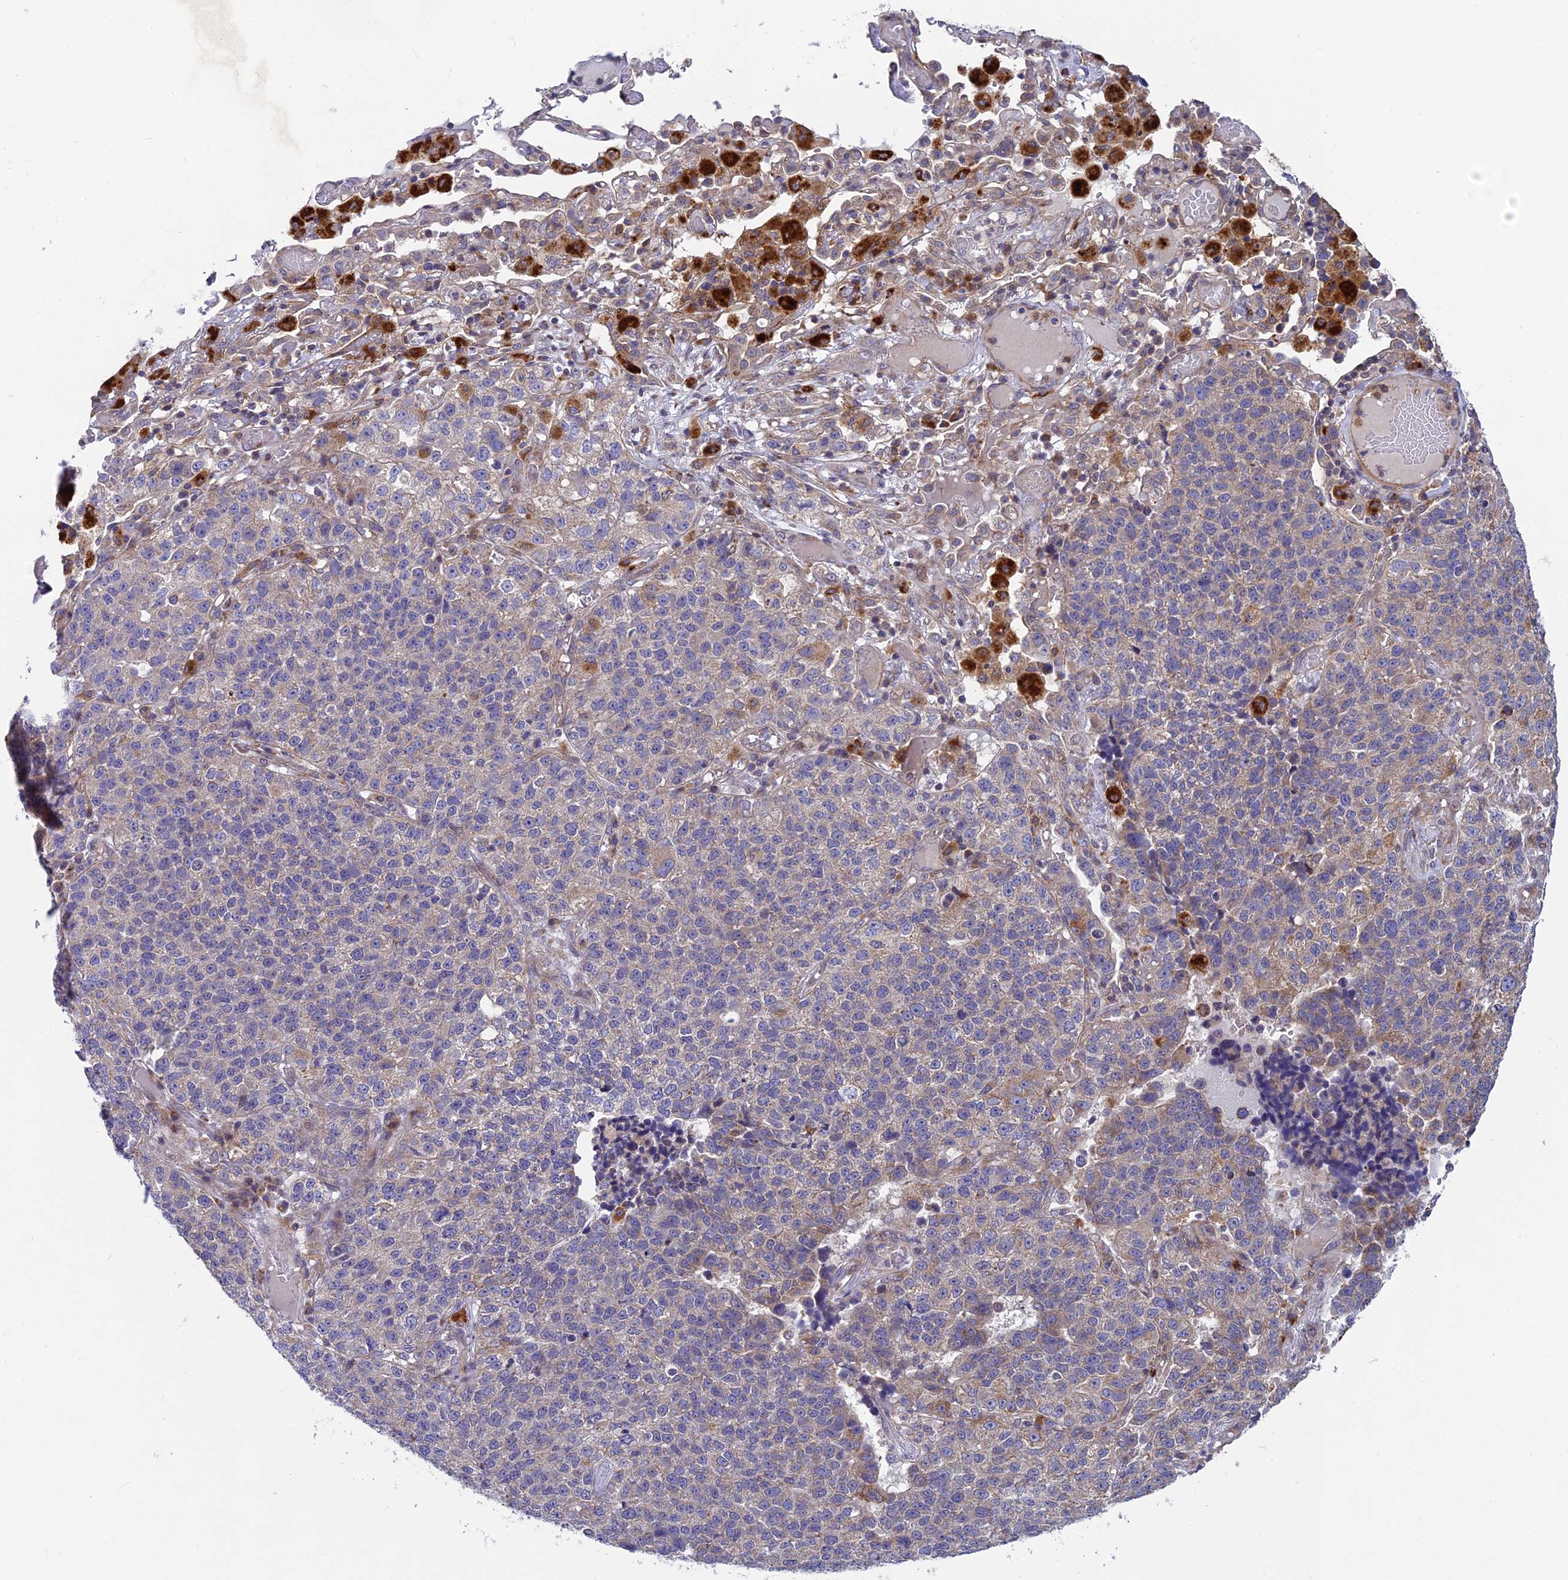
{"staining": {"intensity": "weak", "quantity": "<25%", "location": "cytoplasmic/membranous"}, "tissue": "lung cancer", "cell_type": "Tumor cells", "image_type": "cancer", "snomed": [{"axis": "morphology", "description": "Adenocarcinoma, NOS"}, {"axis": "topography", "description": "Lung"}], "caption": "Human lung cancer (adenocarcinoma) stained for a protein using immunohistochemistry (IHC) reveals no positivity in tumor cells.", "gene": "BLTP2", "patient": {"sex": "male", "age": 49}}